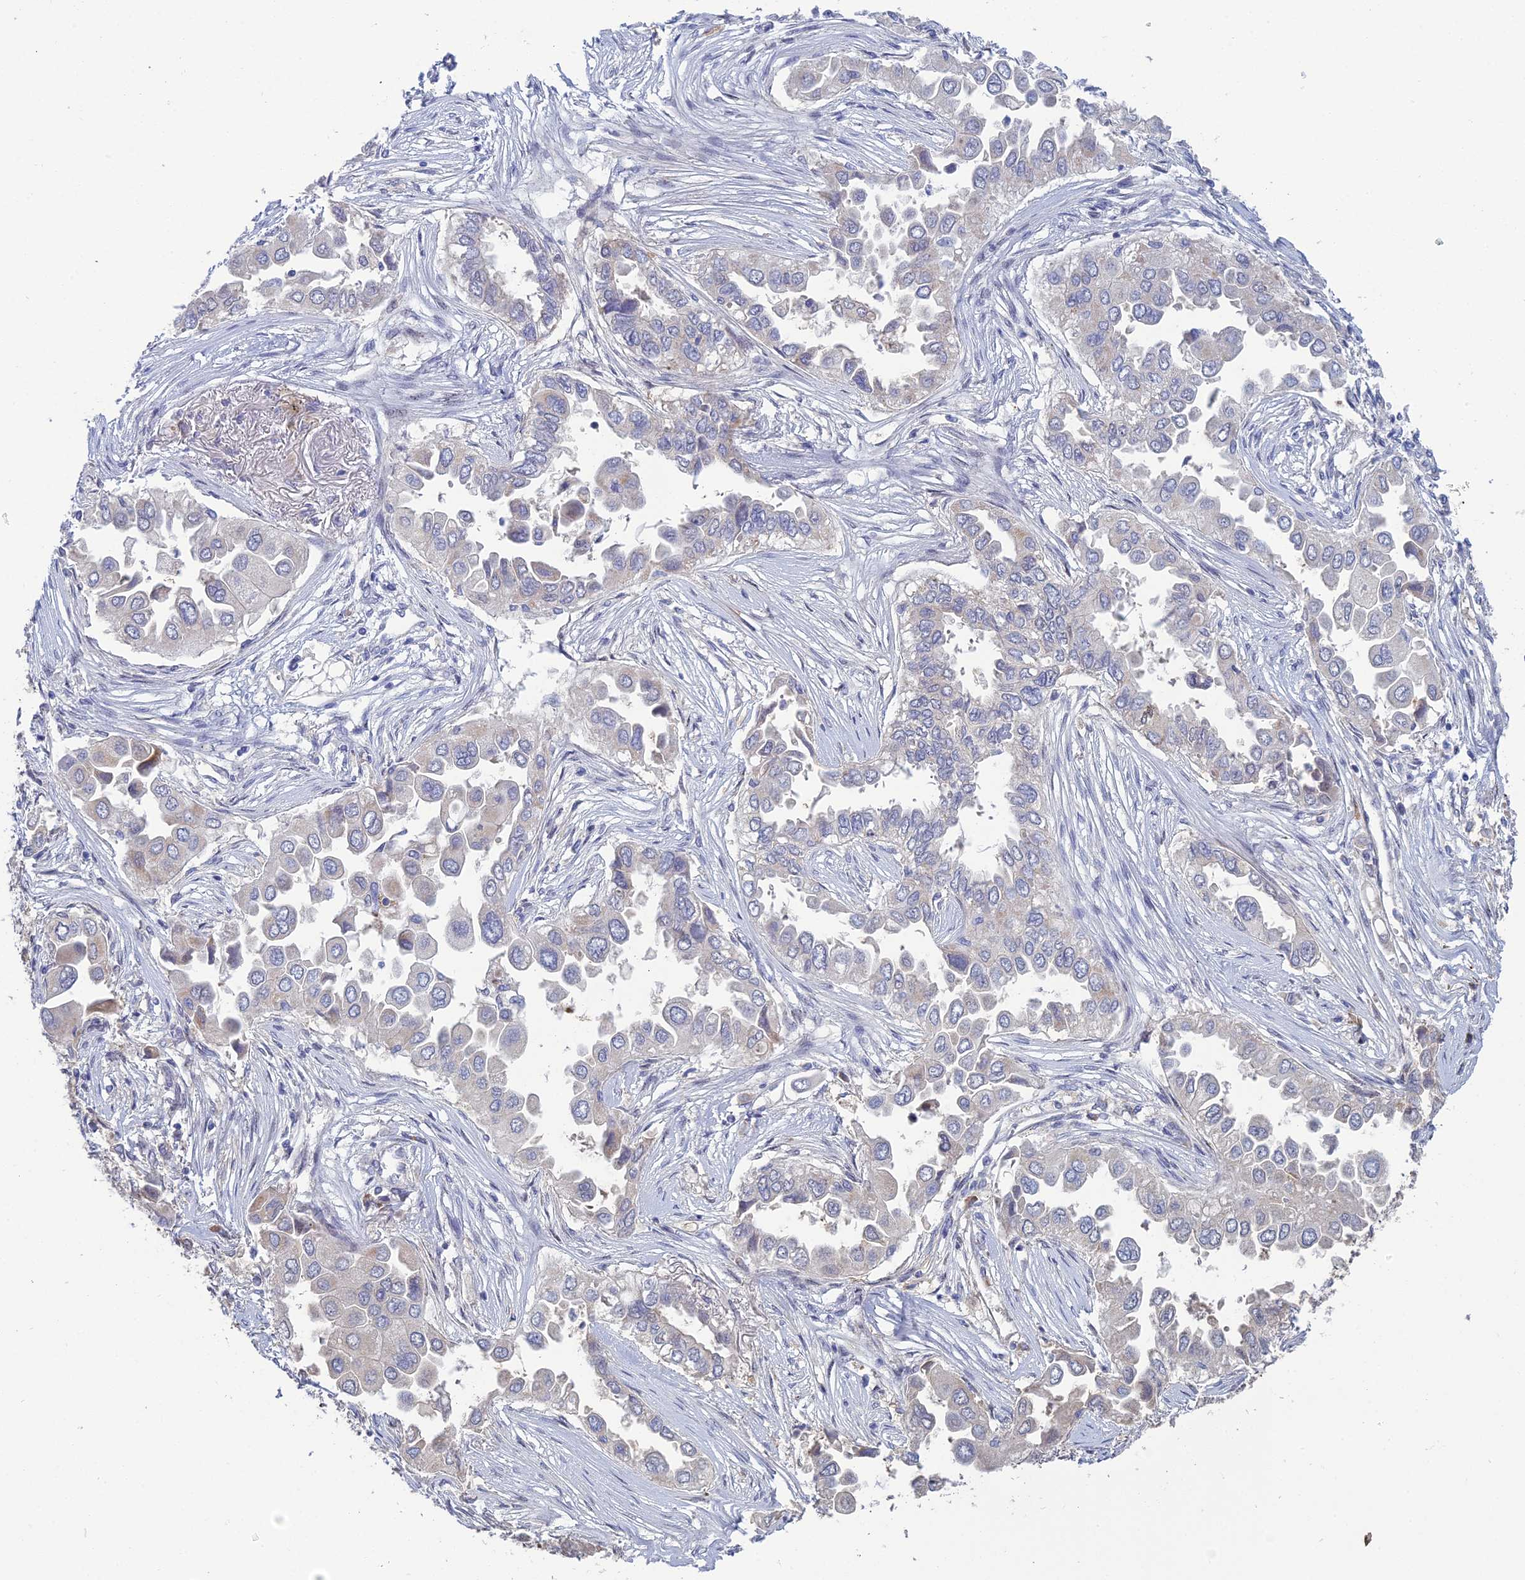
{"staining": {"intensity": "negative", "quantity": "none", "location": "none"}, "tissue": "lung cancer", "cell_type": "Tumor cells", "image_type": "cancer", "snomed": [{"axis": "morphology", "description": "Adenocarcinoma, NOS"}, {"axis": "topography", "description": "Lung"}], "caption": "Lung cancer stained for a protein using immunohistochemistry (IHC) shows no staining tumor cells.", "gene": "ARL16", "patient": {"sex": "female", "age": 76}}